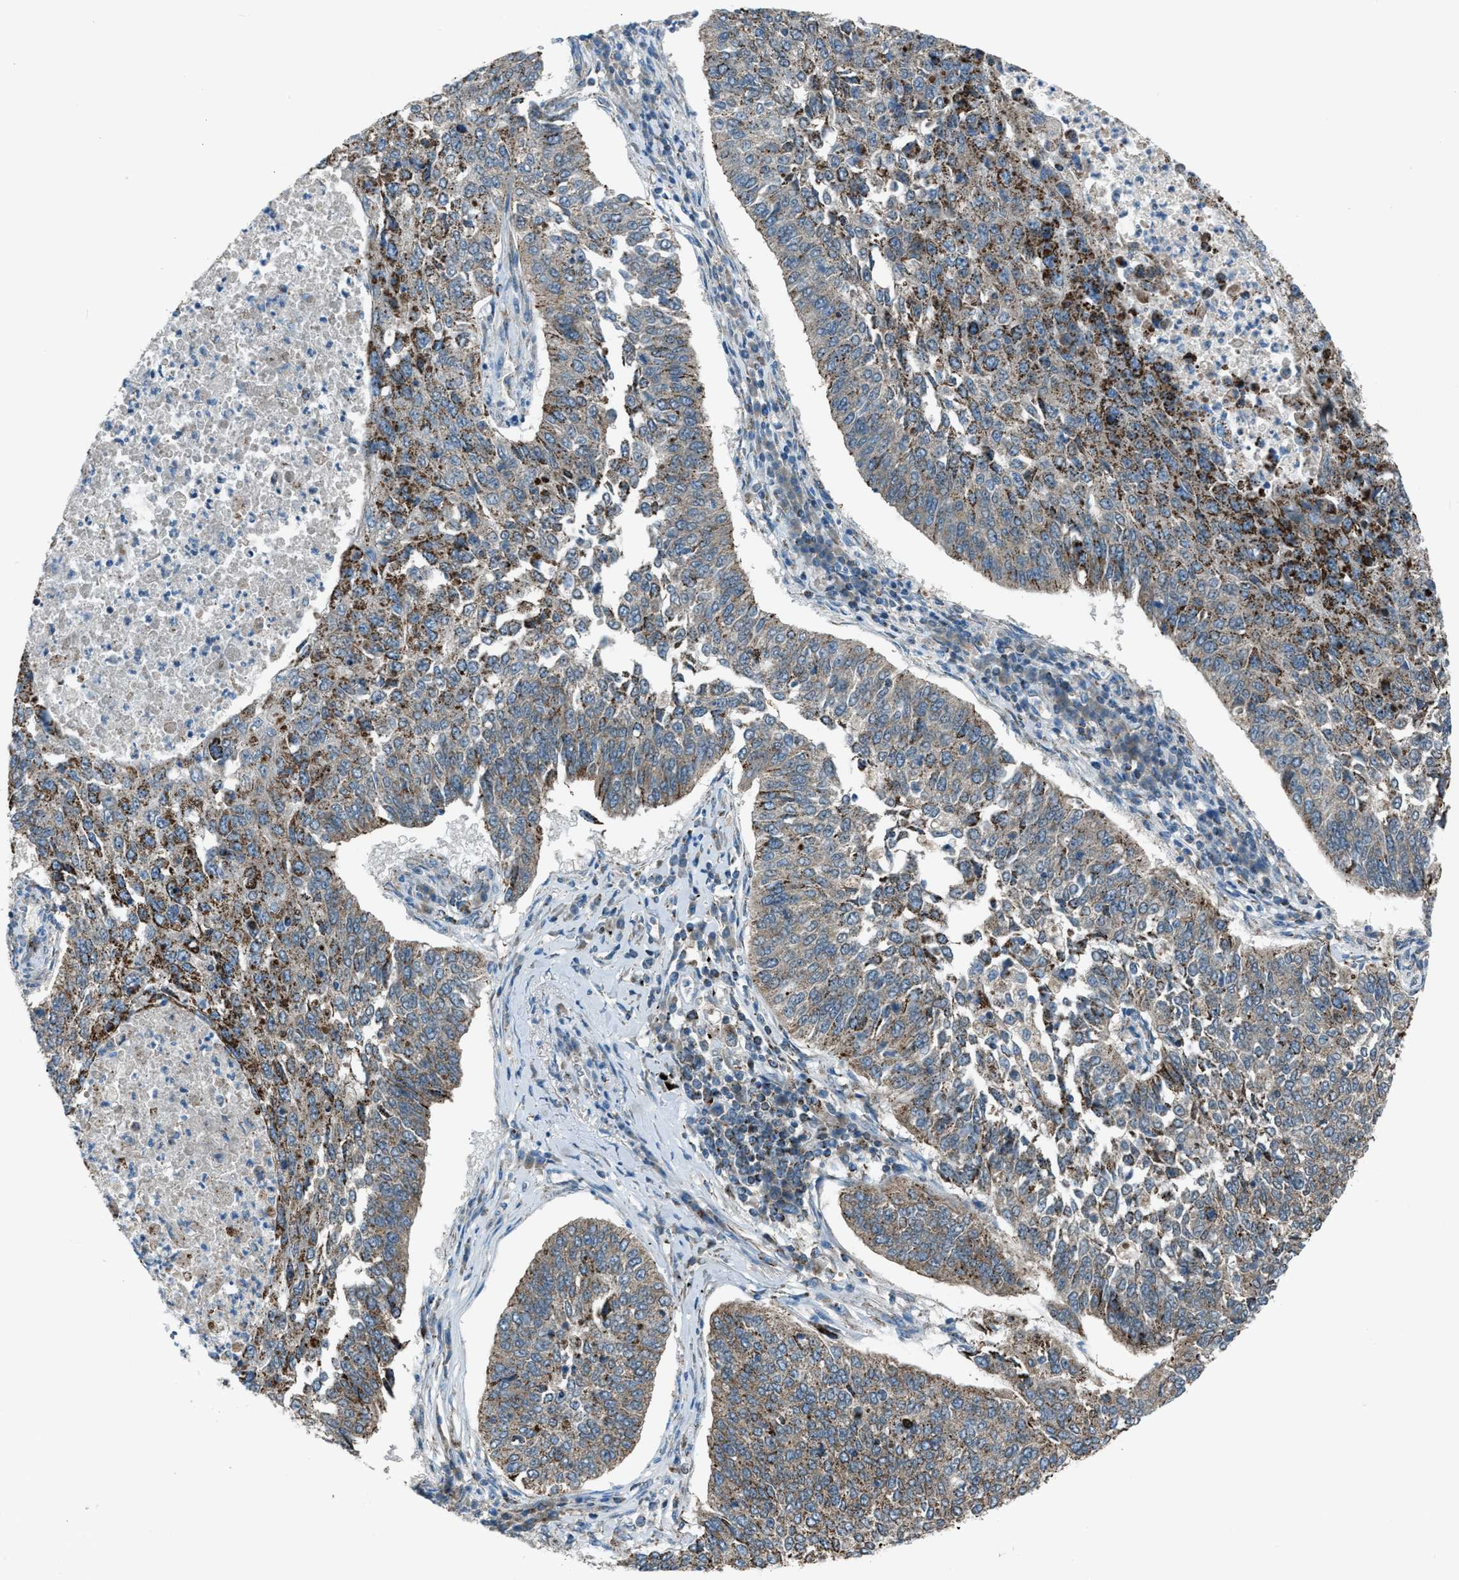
{"staining": {"intensity": "moderate", "quantity": ">75%", "location": "cytoplasmic/membranous"}, "tissue": "lung cancer", "cell_type": "Tumor cells", "image_type": "cancer", "snomed": [{"axis": "morphology", "description": "Normal tissue, NOS"}, {"axis": "morphology", "description": "Squamous cell carcinoma, NOS"}, {"axis": "topography", "description": "Cartilage tissue"}, {"axis": "topography", "description": "Bronchus"}, {"axis": "topography", "description": "Lung"}], "caption": "Immunohistochemistry (IHC) (DAB (3,3'-diaminobenzidine)) staining of human lung squamous cell carcinoma demonstrates moderate cytoplasmic/membranous protein expression in approximately >75% of tumor cells. Nuclei are stained in blue.", "gene": "MDH2", "patient": {"sex": "female", "age": 49}}